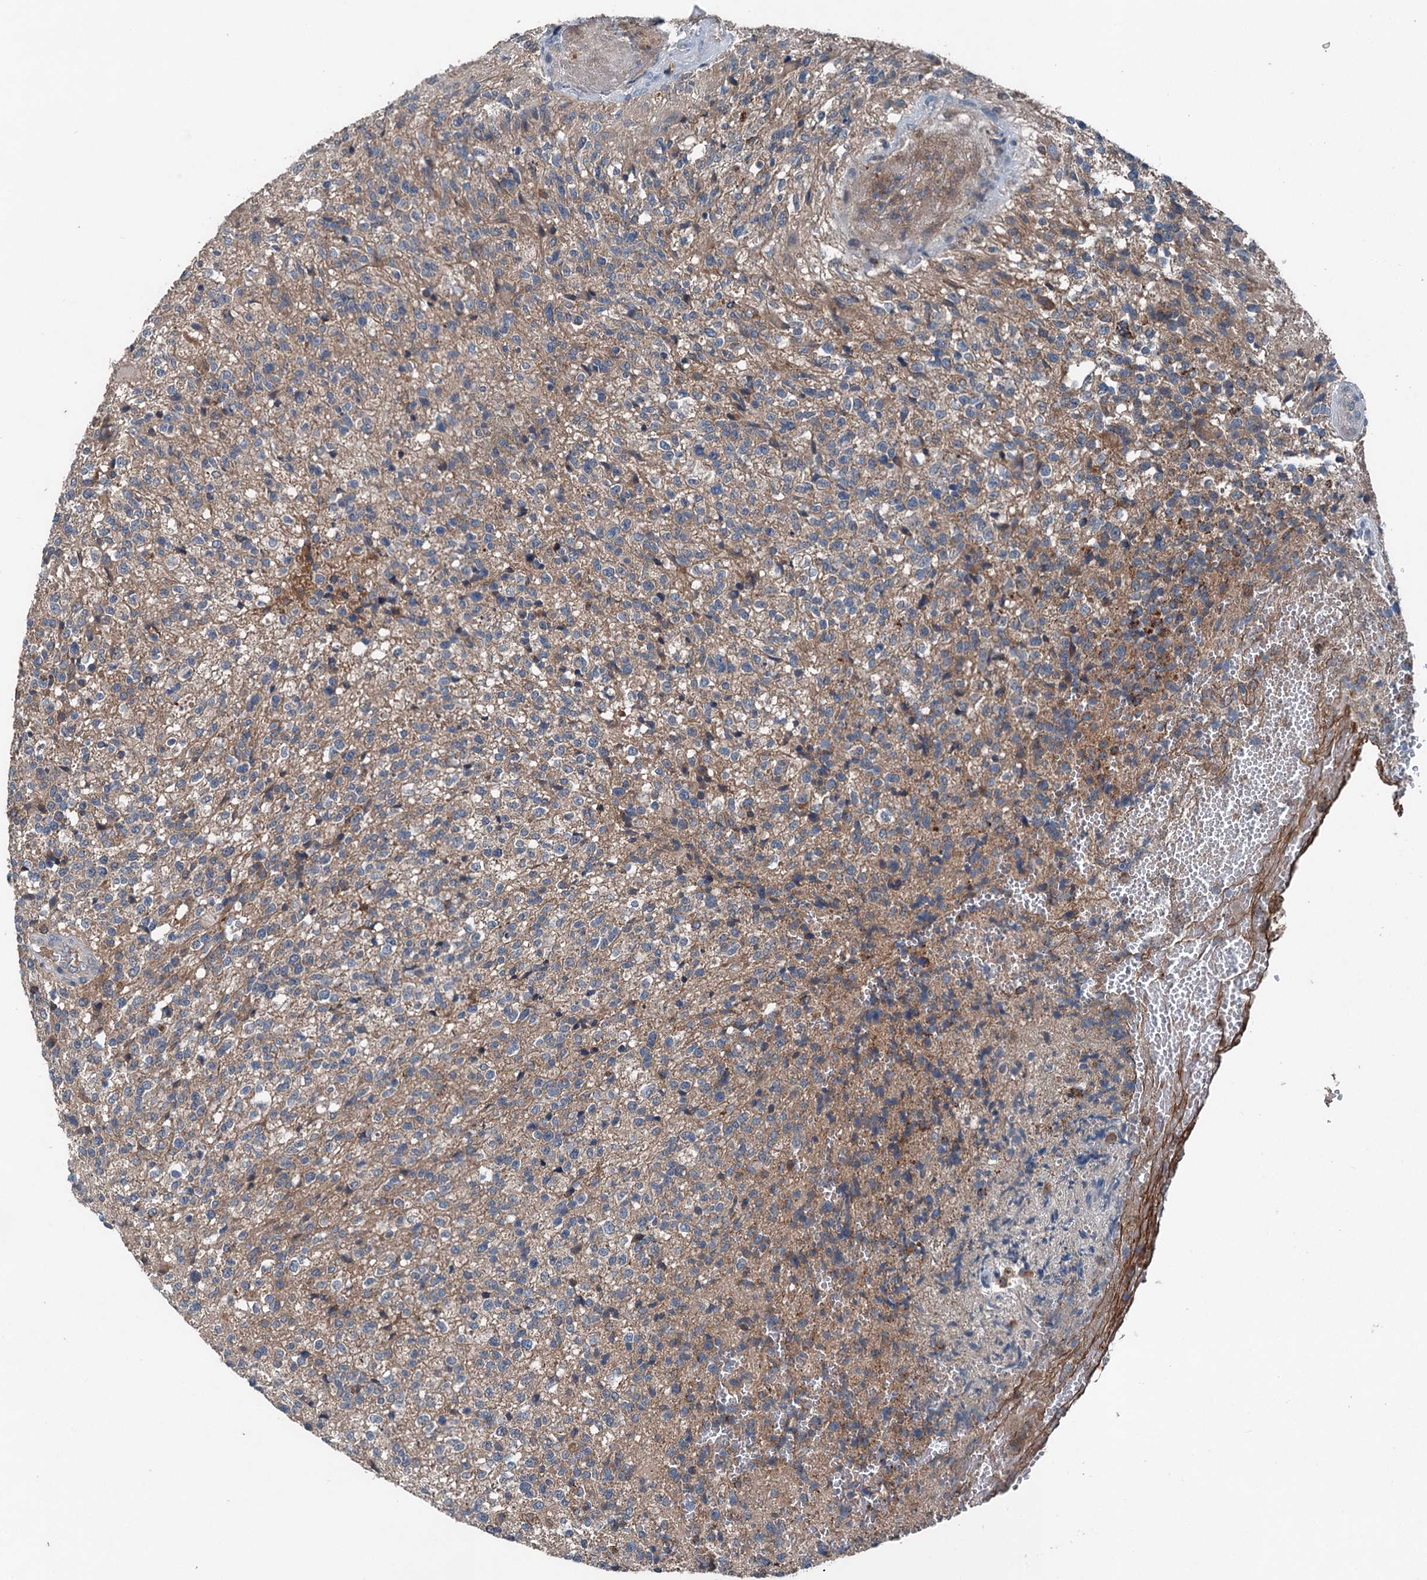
{"staining": {"intensity": "weak", "quantity": "<25%", "location": "cytoplasmic/membranous"}, "tissue": "glioma", "cell_type": "Tumor cells", "image_type": "cancer", "snomed": [{"axis": "morphology", "description": "Glioma, malignant, High grade"}, {"axis": "topography", "description": "Brain"}], "caption": "The histopathology image shows no staining of tumor cells in glioma.", "gene": "PDSS1", "patient": {"sex": "male", "age": 56}}